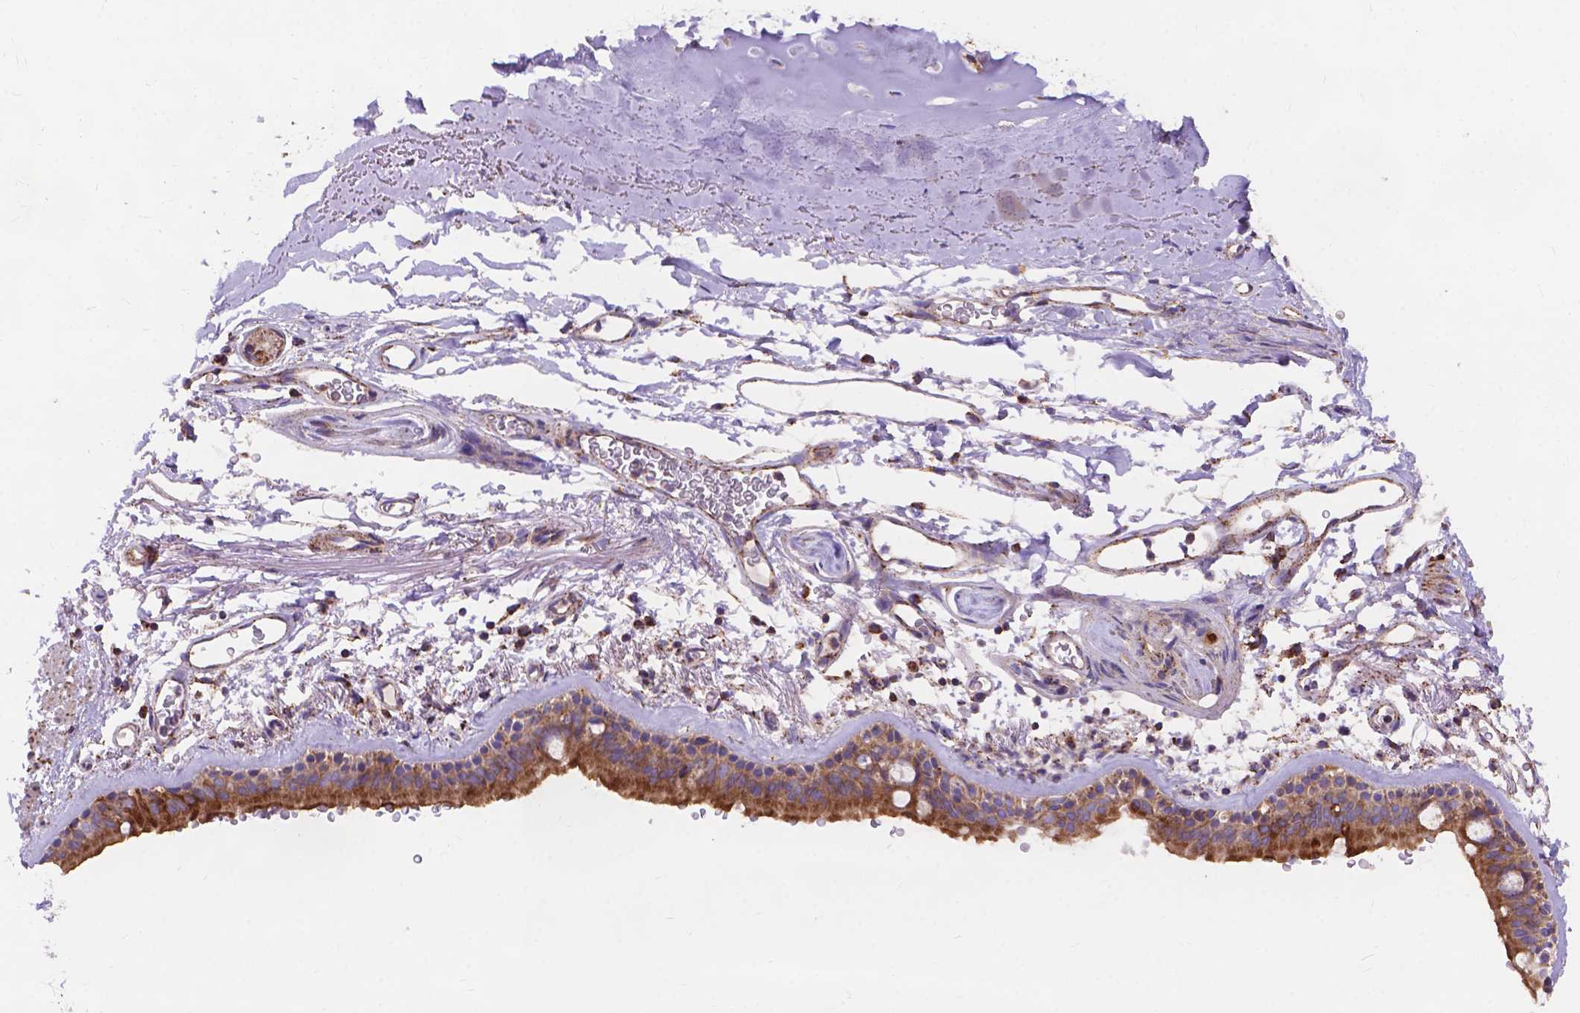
{"staining": {"intensity": "moderate", "quantity": ">75%", "location": "cytoplasmic/membranous"}, "tissue": "bronchus", "cell_type": "Respiratory epithelial cells", "image_type": "normal", "snomed": [{"axis": "morphology", "description": "Normal tissue, NOS"}, {"axis": "topography", "description": "Lymph node"}, {"axis": "topography", "description": "Bronchus"}], "caption": "IHC staining of normal bronchus, which exhibits medium levels of moderate cytoplasmic/membranous expression in about >75% of respiratory epithelial cells indicating moderate cytoplasmic/membranous protein positivity. The staining was performed using DAB (3,3'-diaminobenzidine) (brown) for protein detection and nuclei were counterstained in hematoxylin (blue).", "gene": "AK3", "patient": {"sex": "female", "age": 70}}